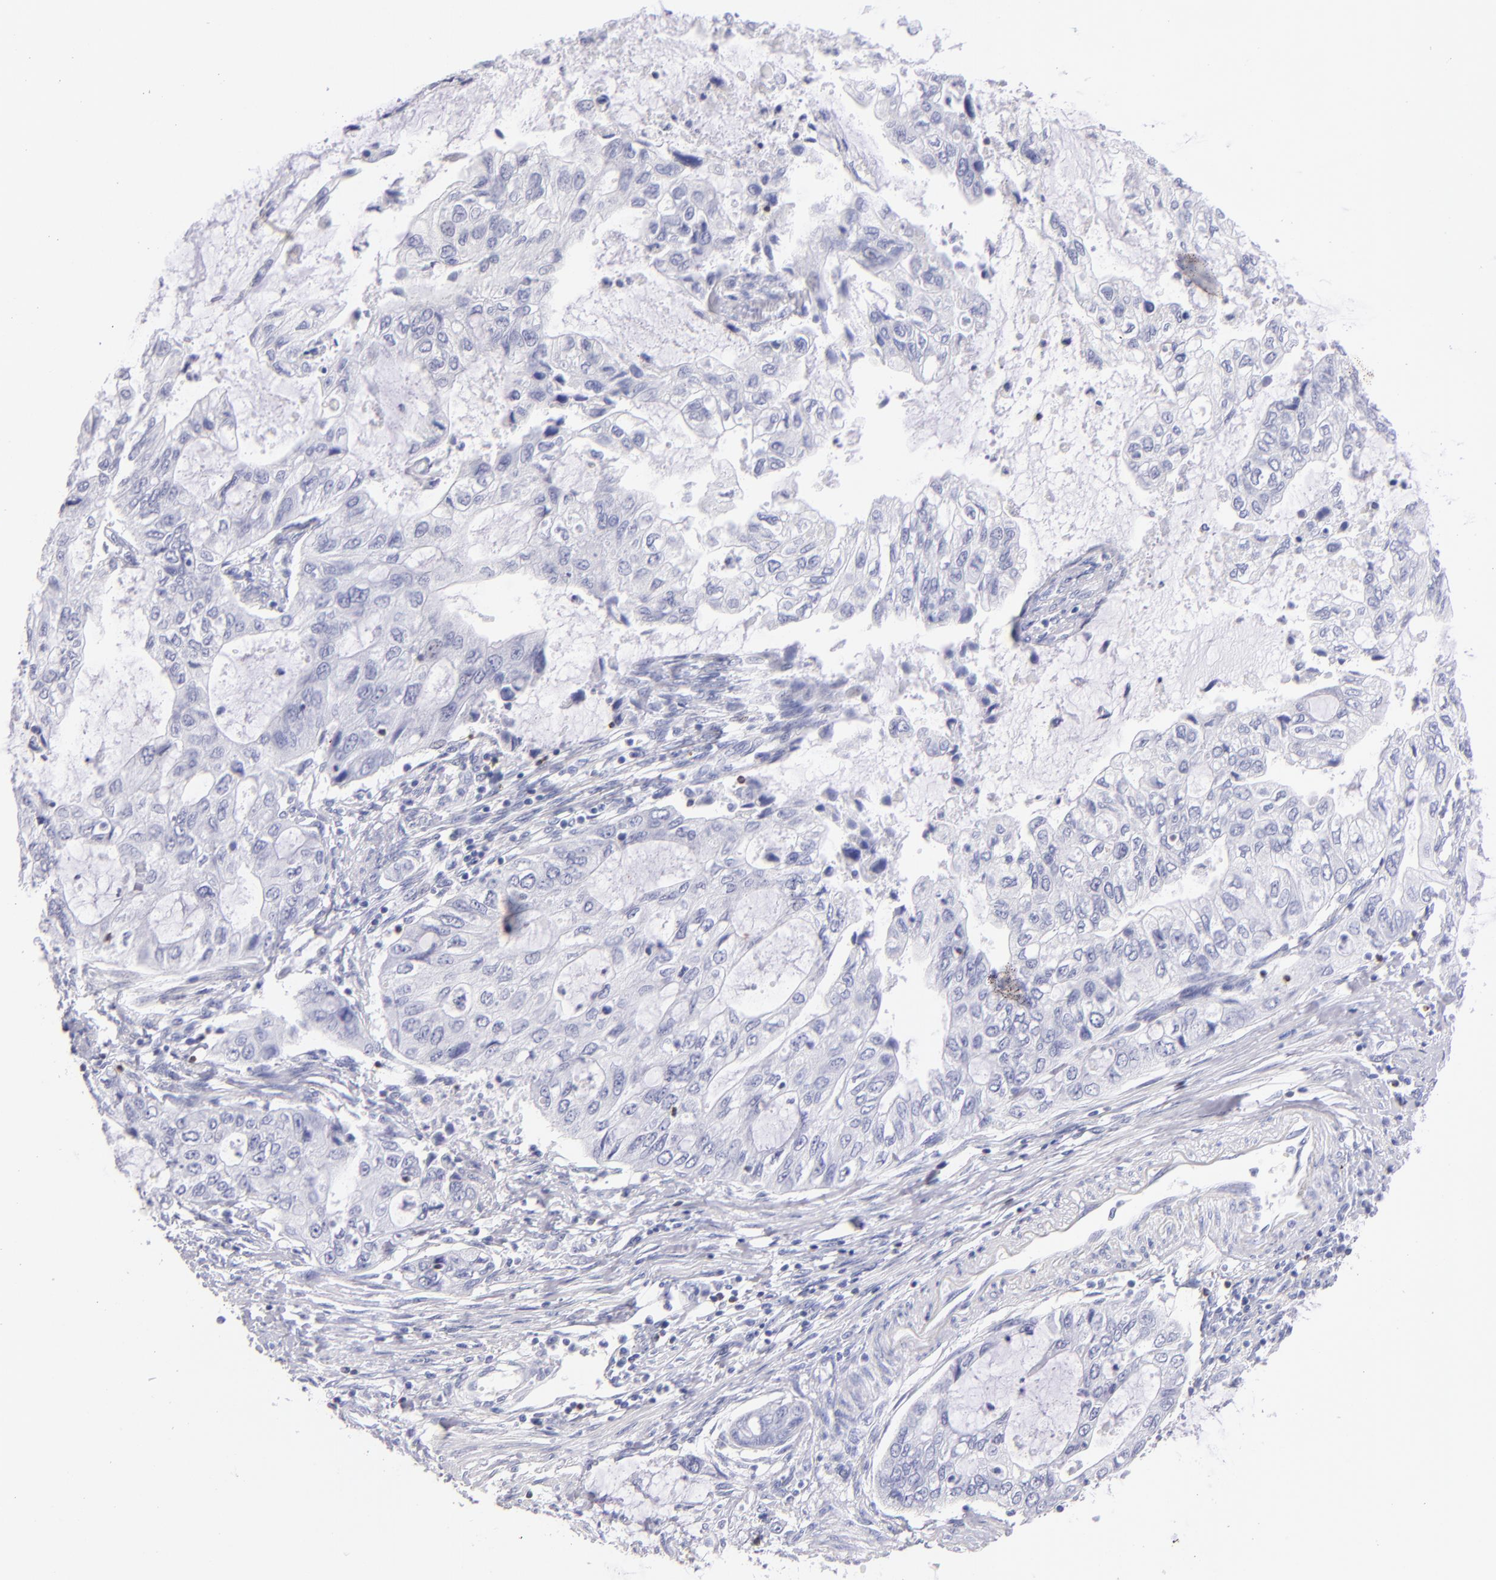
{"staining": {"intensity": "negative", "quantity": "none", "location": "none"}, "tissue": "stomach cancer", "cell_type": "Tumor cells", "image_type": "cancer", "snomed": [{"axis": "morphology", "description": "Adenocarcinoma, NOS"}, {"axis": "topography", "description": "Stomach, upper"}], "caption": "The micrograph shows no staining of tumor cells in stomach cancer (adenocarcinoma). (DAB (3,3'-diaminobenzidine) IHC with hematoxylin counter stain).", "gene": "PRF1", "patient": {"sex": "female", "age": 52}}